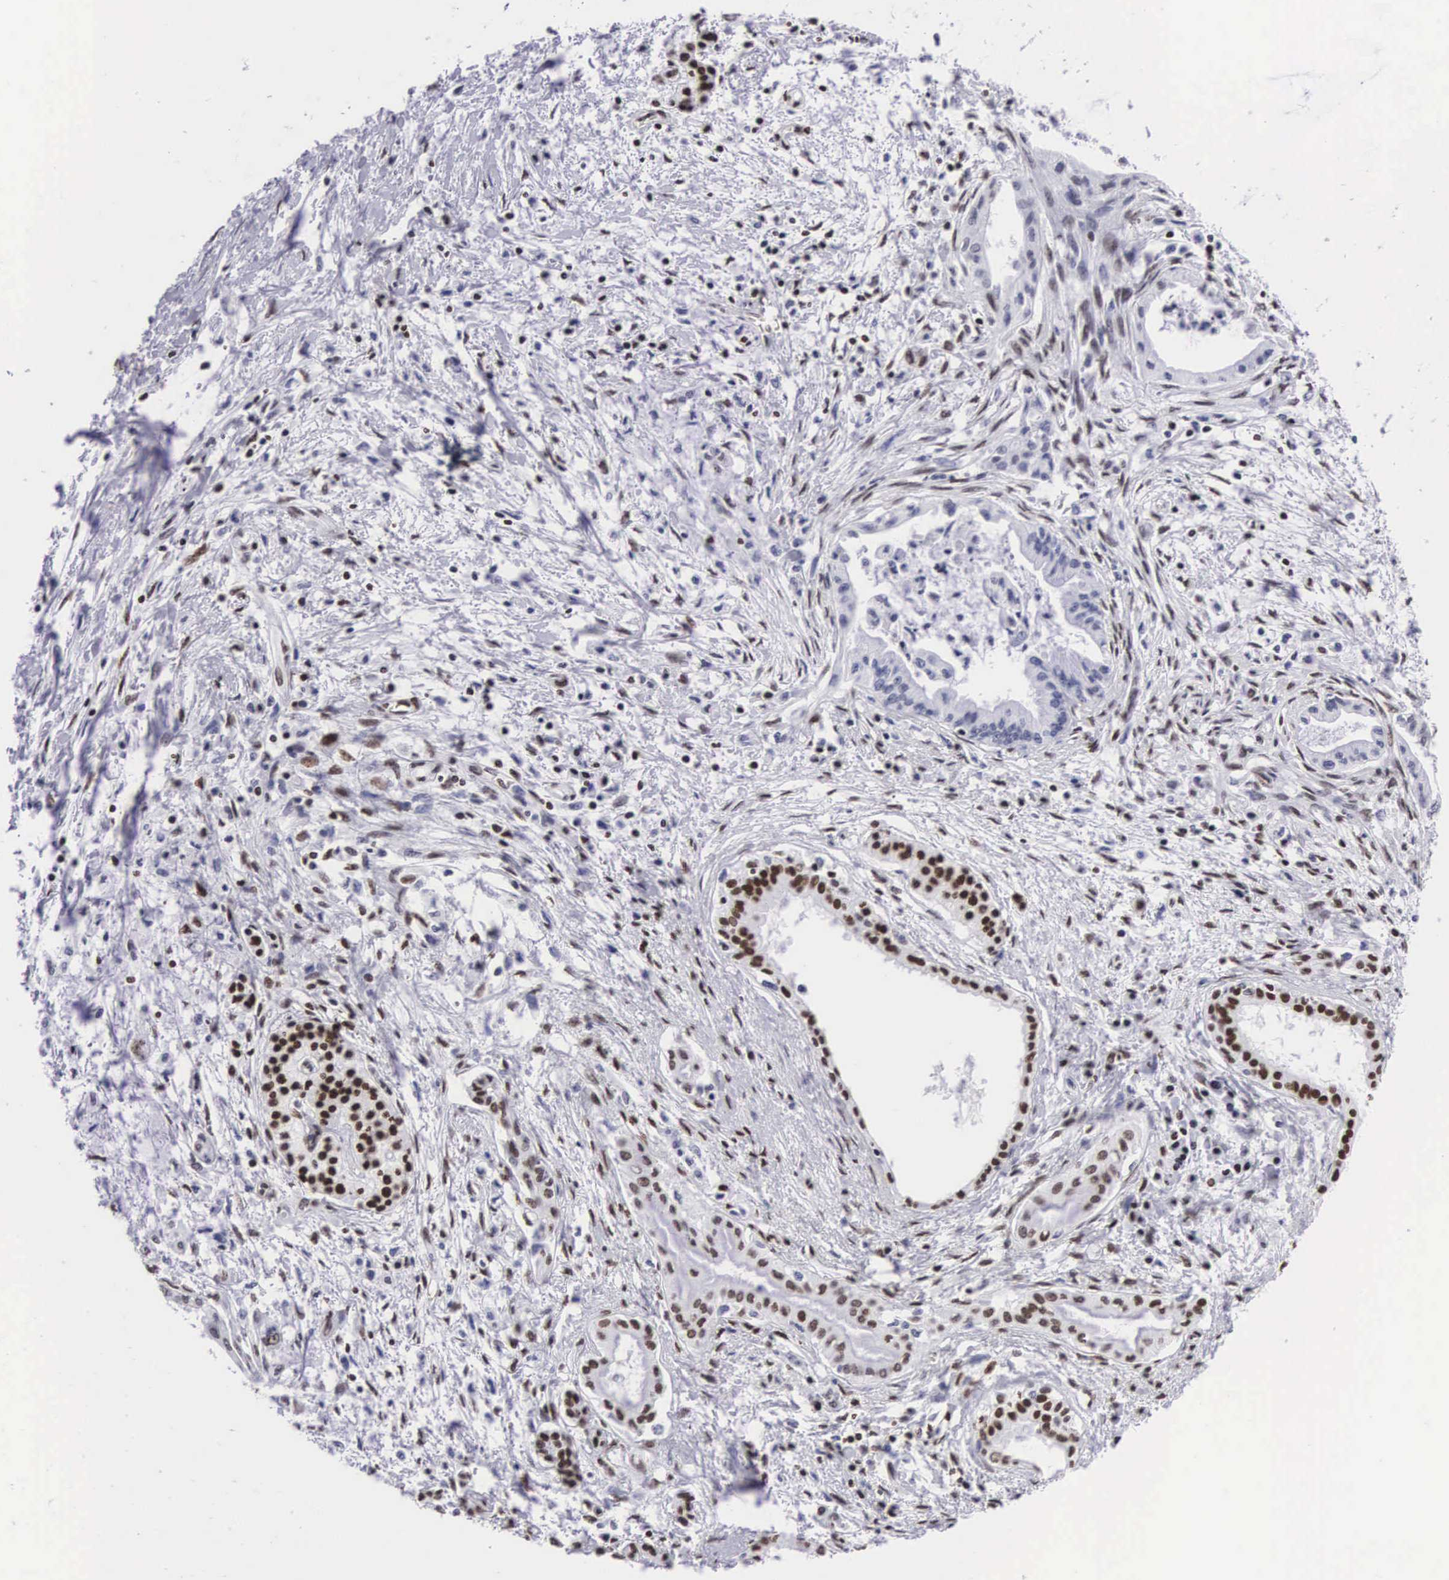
{"staining": {"intensity": "moderate", "quantity": "25%-75%", "location": "nuclear"}, "tissue": "pancreatic cancer", "cell_type": "Tumor cells", "image_type": "cancer", "snomed": [{"axis": "morphology", "description": "Adenocarcinoma, NOS"}, {"axis": "topography", "description": "Pancreas"}], "caption": "DAB (3,3'-diaminobenzidine) immunohistochemical staining of pancreatic adenocarcinoma shows moderate nuclear protein staining in about 25%-75% of tumor cells.", "gene": "MECP2", "patient": {"sex": "female", "age": 64}}